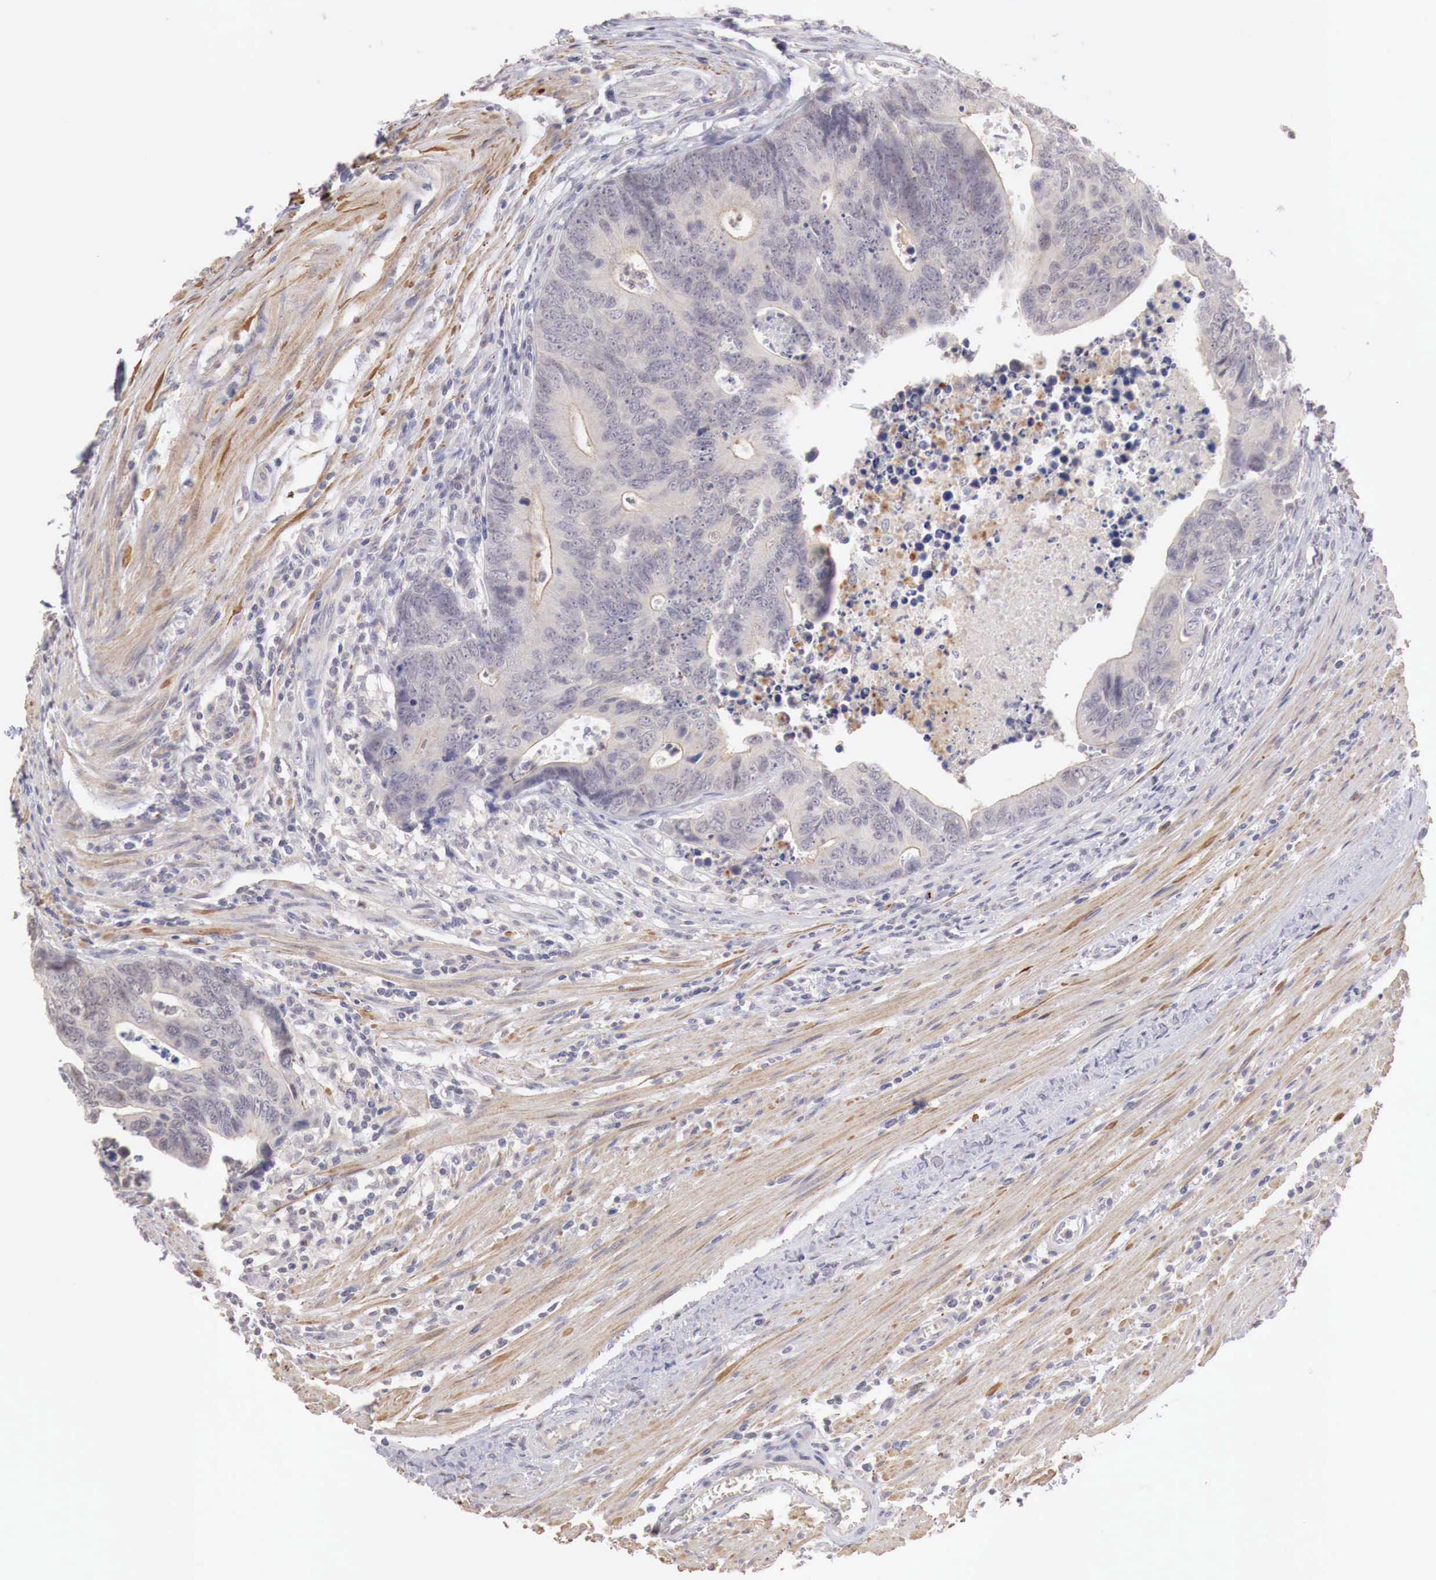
{"staining": {"intensity": "weak", "quantity": ">75%", "location": "cytoplasmic/membranous"}, "tissue": "colorectal cancer", "cell_type": "Tumor cells", "image_type": "cancer", "snomed": [{"axis": "morphology", "description": "Adenocarcinoma, NOS"}, {"axis": "topography", "description": "Colon"}], "caption": "Immunohistochemical staining of adenocarcinoma (colorectal) displays weak cytoplasmic/membranous protein positivity in approximately >75% of tumor cells.", "gene": "TBC1D9", "patient": {"sex": "female", "age": 78}}